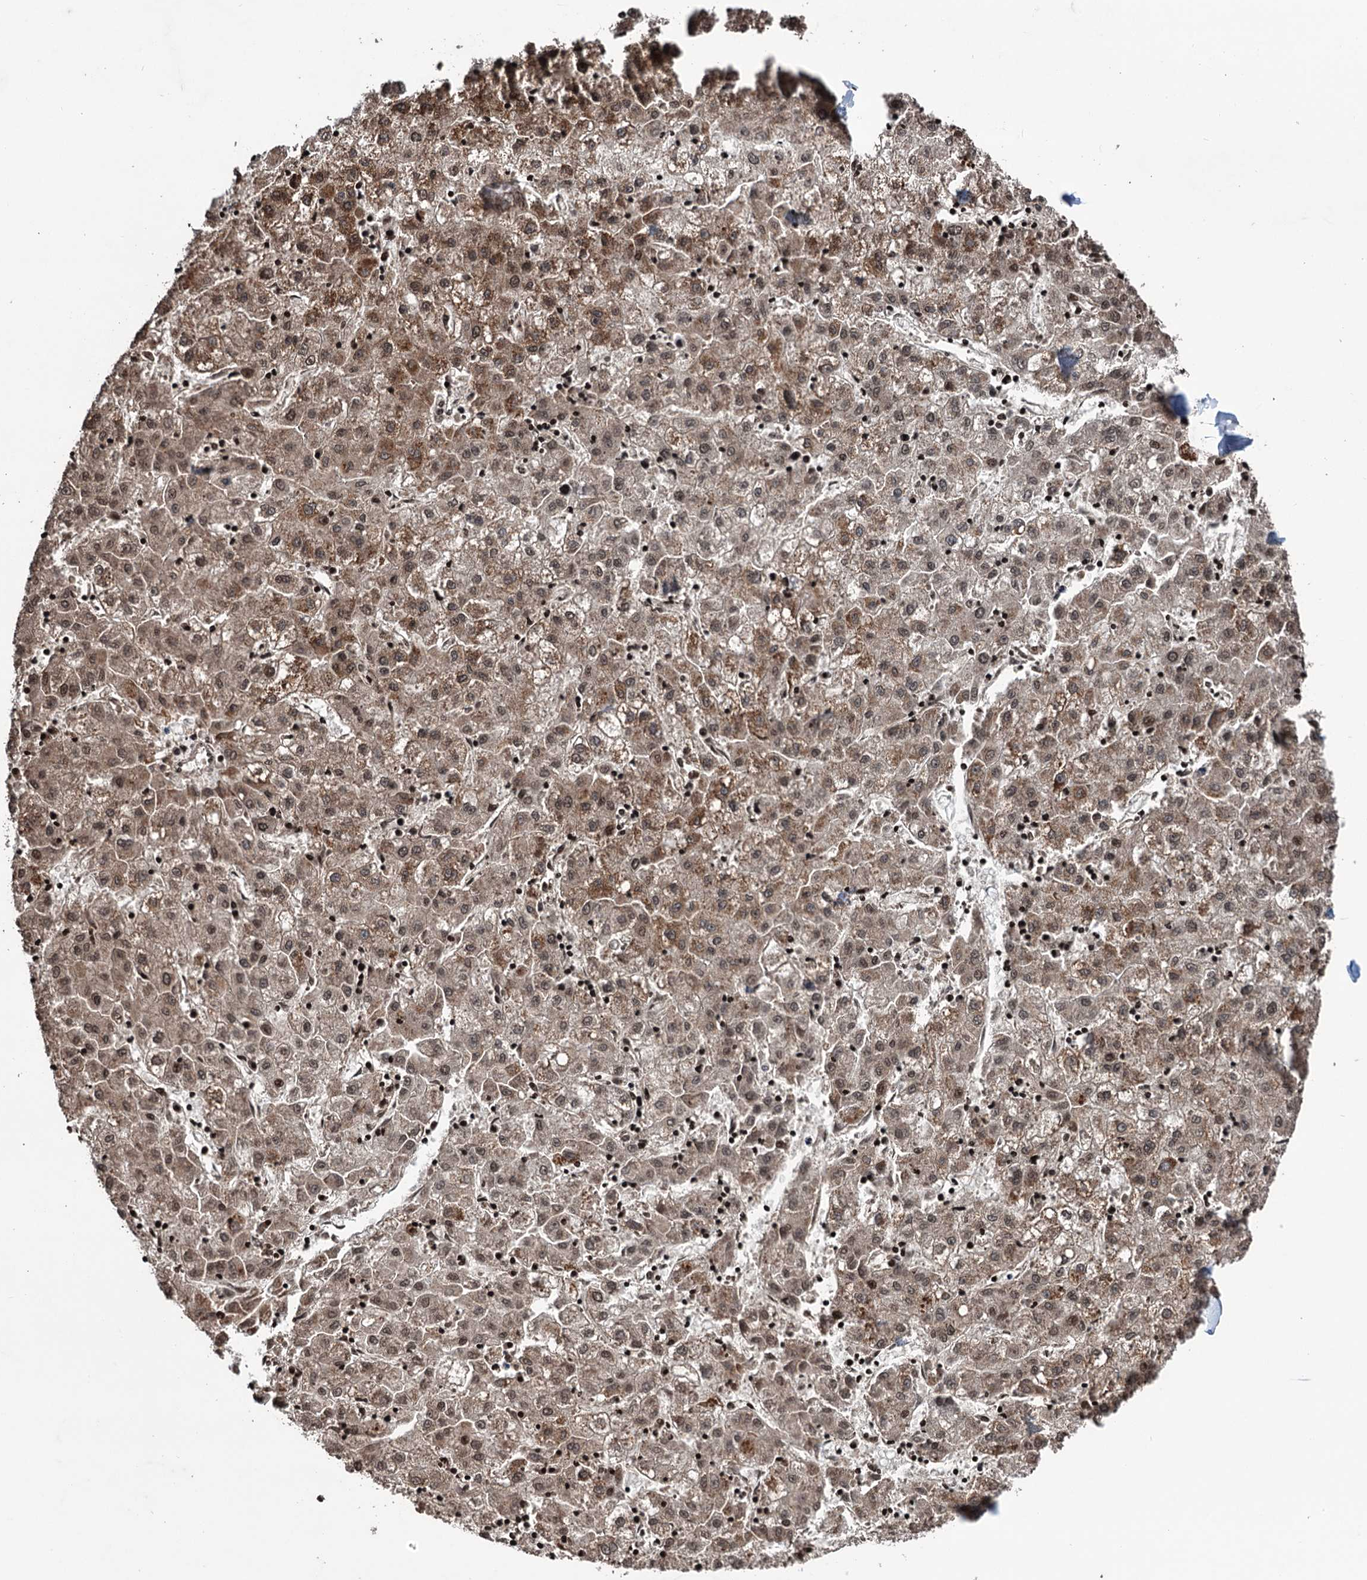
{"staining": {"intensity": "moderate", "quantity": ">75%", "location": "cytoplasmic/membranous,nuclear"}, "tissue": "liver cancer", "cell_type": "Tumor cells", "image_type": "cancer", "snomed": [{"axis": "morphology", "description": "Carcinoma, Hepatocellular, NOS"}, {"axis": "topography", "description": "Liver"}], "caption": "Protein expression analysis of hepatocellular carcinoma (liver) shows moderate cytoplasmic/membranous and nuclear positivity in approximately >75% of tumor cells.", "gene": "EYA4", "patient": {"sex": "male", "age": 72}}